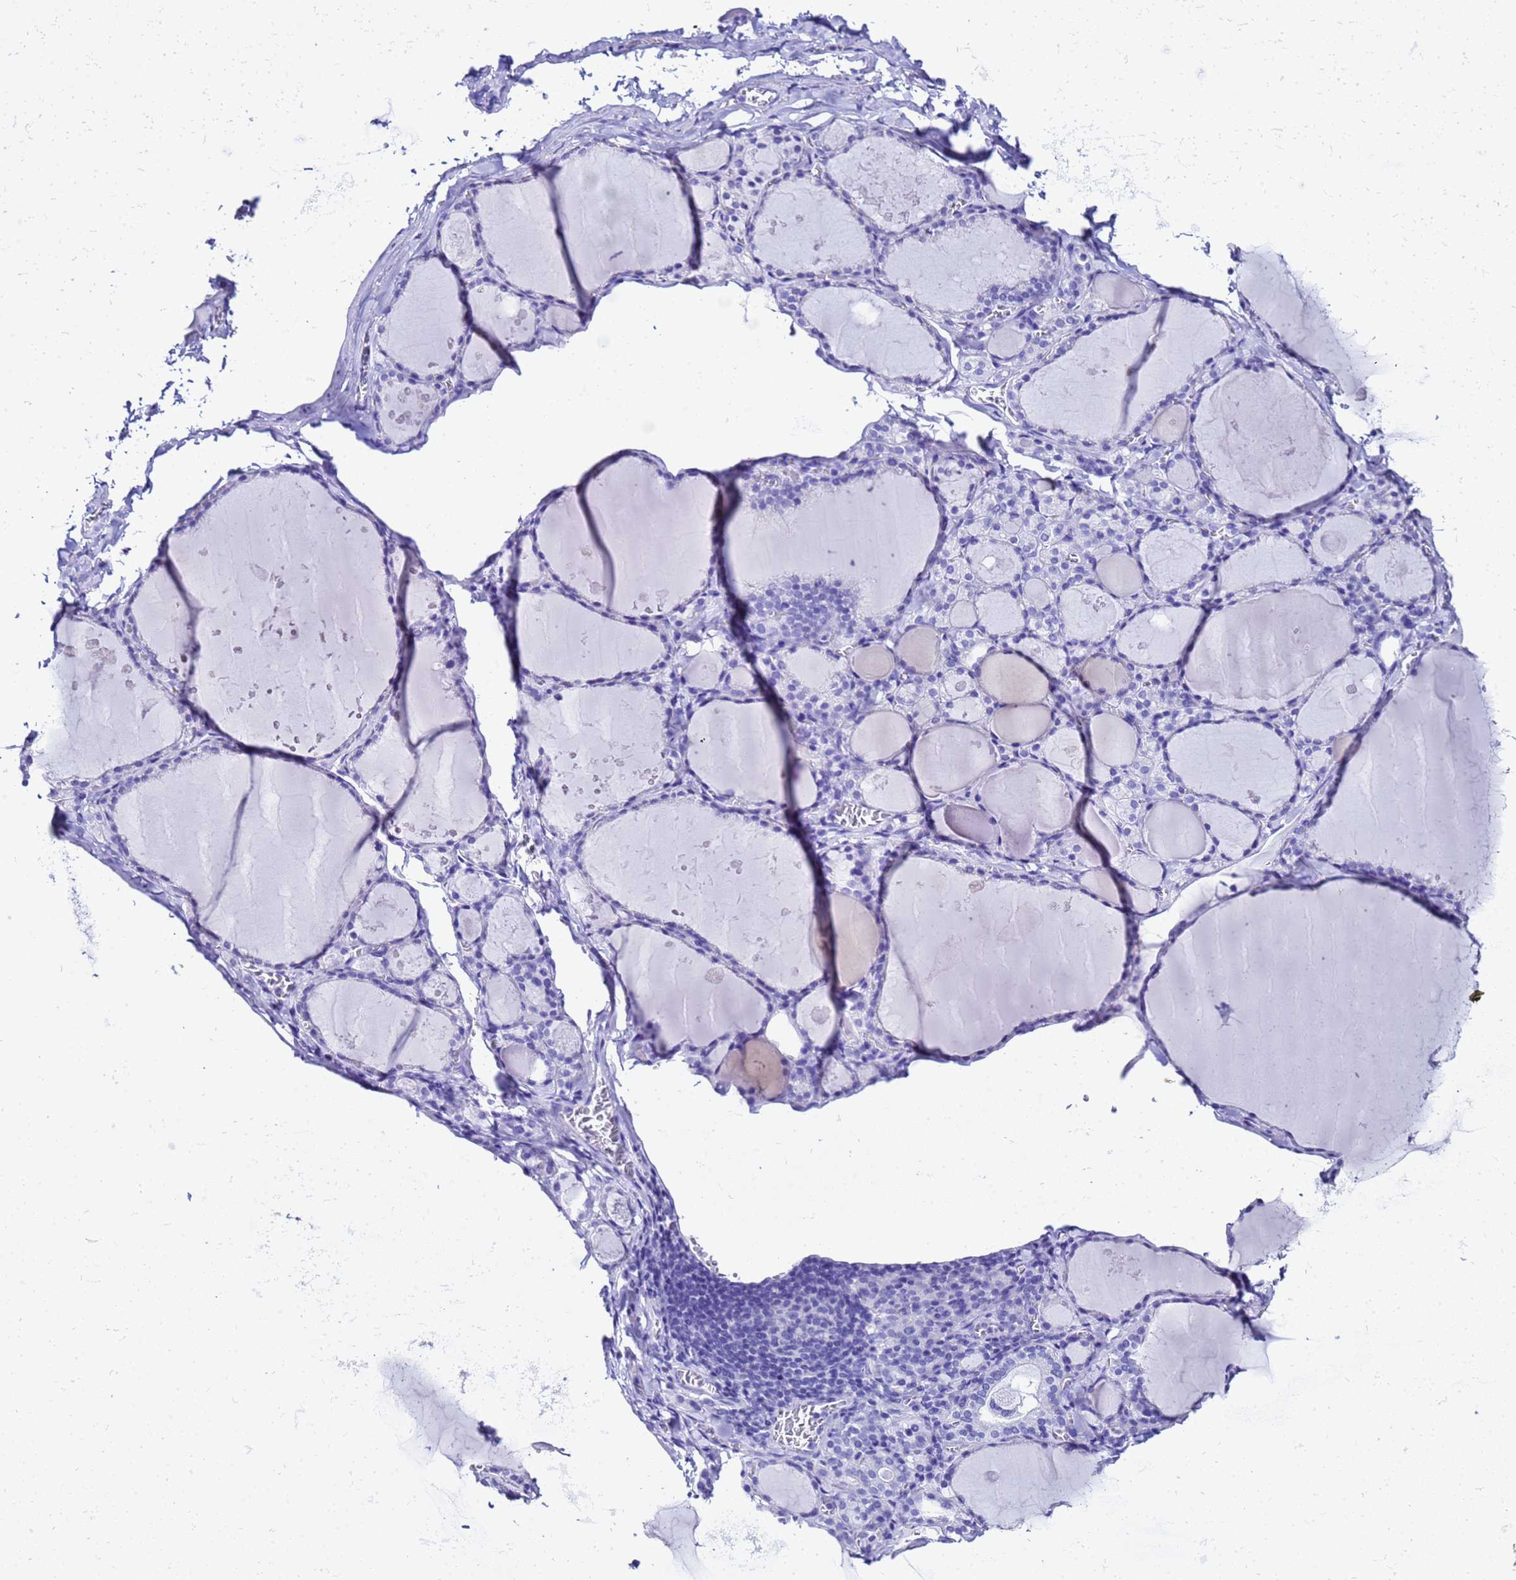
{"staining": {"intensity": "negative", "quantity": "none", "location": "none"}, "tissue": "thyroid gland", "cell_type": "Glandular cells", "image_type": "normal", "snomed": [{"axis": "morphology", "description": "Normal tissue, NOS"}, {"axis": "topography", "description": "Thyroid gland"}], "caption": "A photomicrograph of thyroid gland stained for a protein reveals no brown staining in glandular cells. Brightfield microscopy of IHC stained with DAB (3,3'-diaminobenzidine) (brown) and hematoxylin (blue), captured at high magnification.", "gene": "LIPF", "patient": {"sex": "male", "age": 56}}